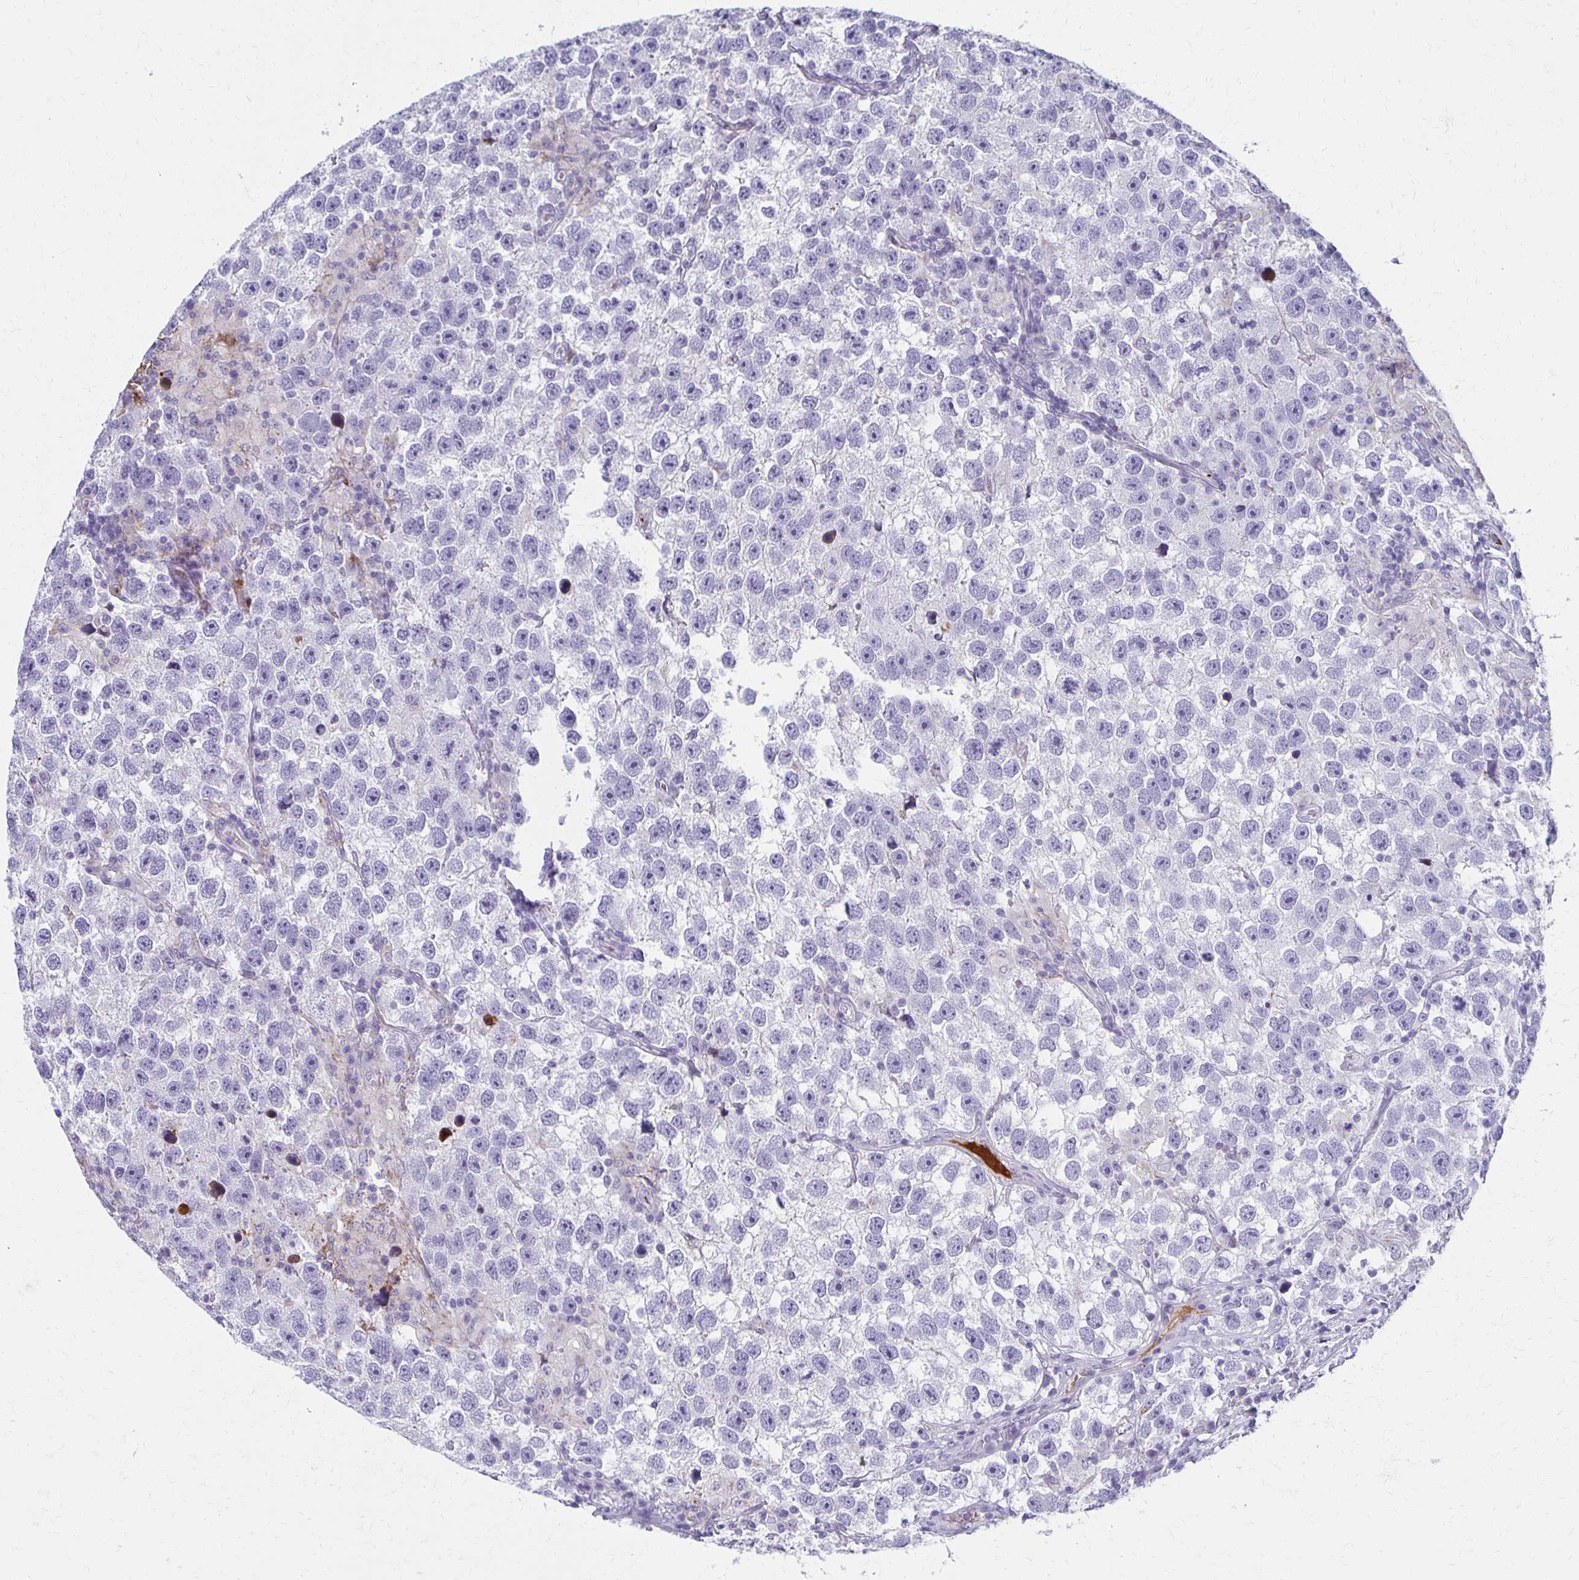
{"staining": {"intensity": "negative", "quantity": "none", "location": "none"}, "tissue": "testis cancer", "cell_type": "Tumor cells", "image_type": "cancer", "snomed": [{"axis": "morphology", "description": "Seminoma, NOS"}, {"axis": "topography", "description": "Testis"}], "caption": "Tumor cells show no significant protein staining in testis seminoma.", "gene": "BBS12", "patient": {"sex": "male", "age": 26}}